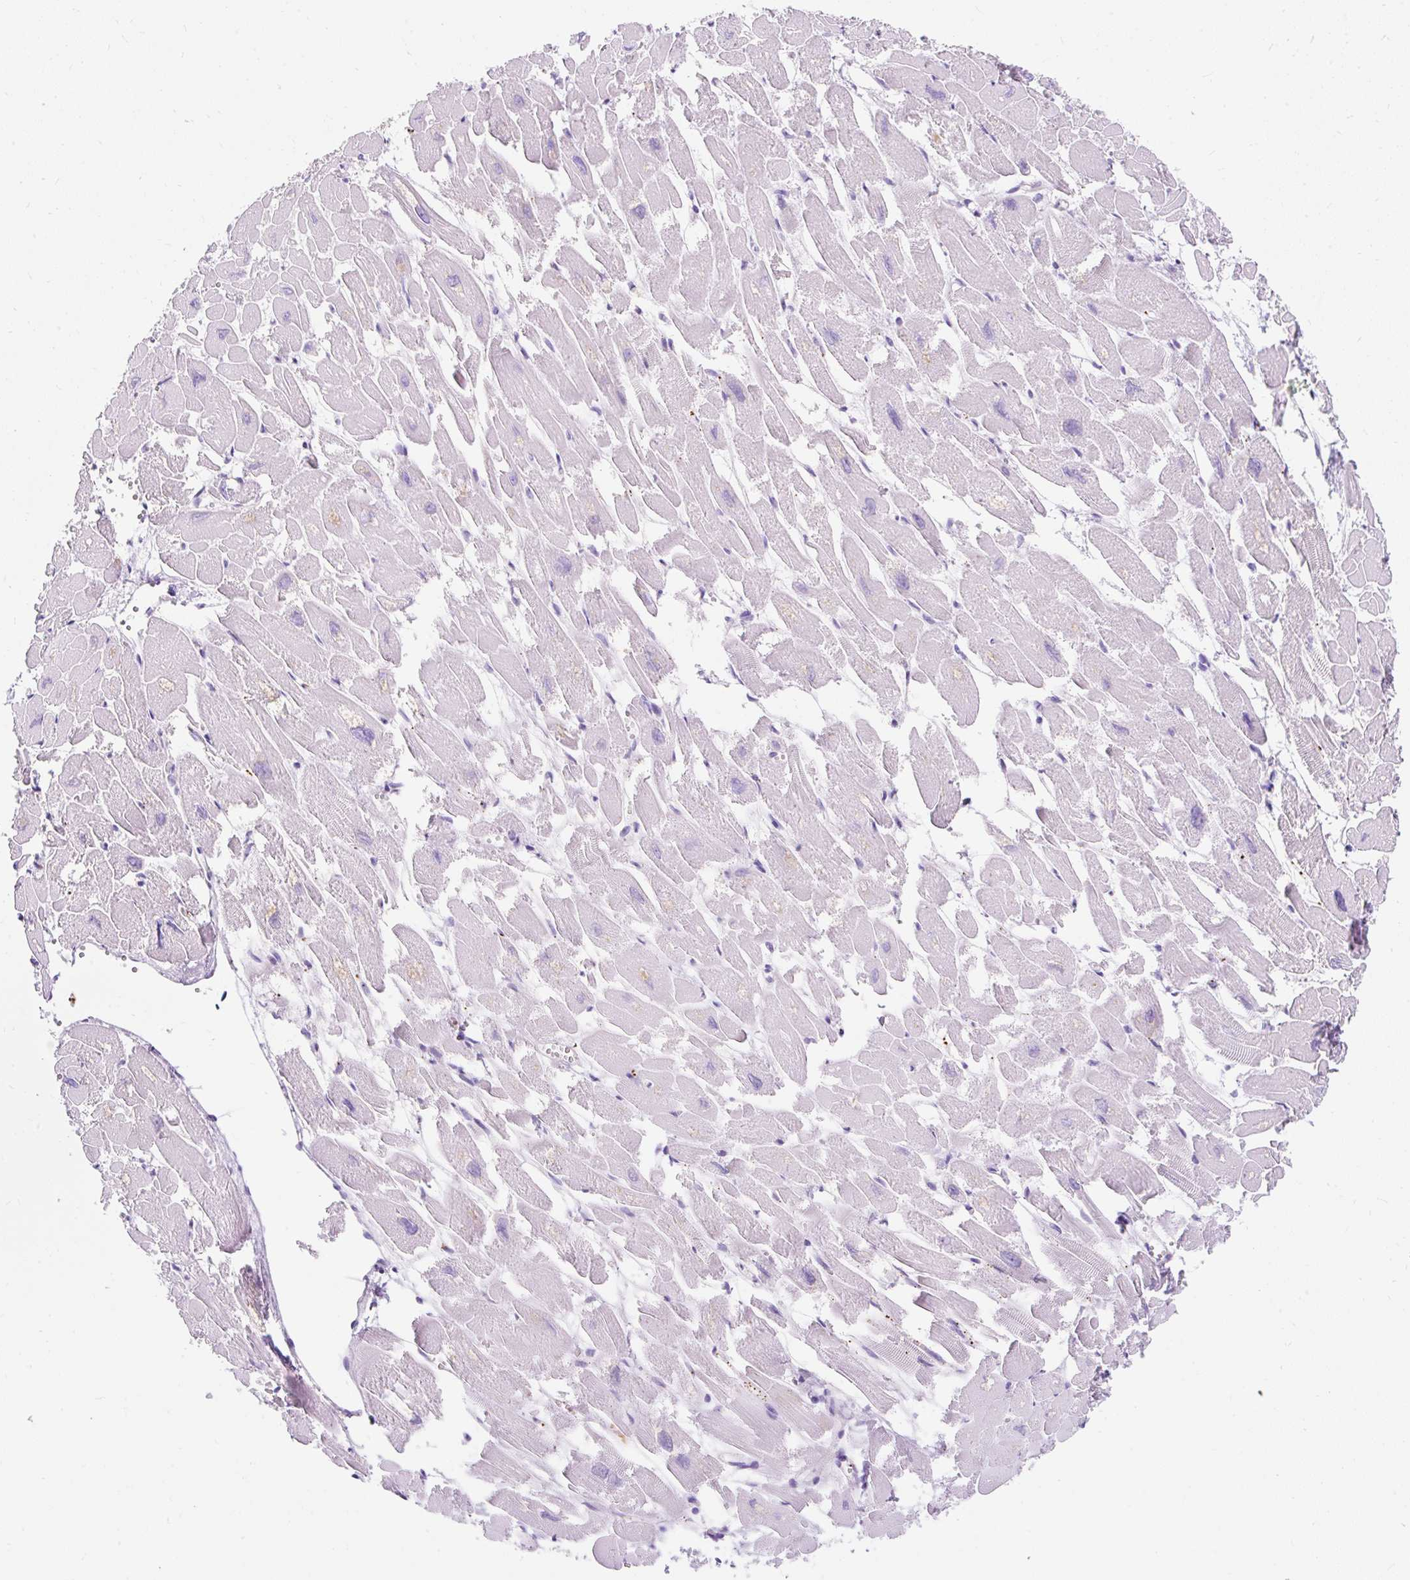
{"staining": {"intensity": "negative", "quantity": "none", "location": "none"}, "tissue": "heart muscle", "cell_type": "Cardiomyocytes", "image_type": "normal", "snomed": [{"axis": "morphology", "description": "Normal tissue, NOS"}, {"axis": "topography", "description": "Heart"}], "caption": "High power microscopy histopathology image of an immunohistochemistry histopathology image of normal heart muscle, revealing no significant expression in cardiomyocytes. Brightfield microscopy of IHC stained with DAB (brown) and hematoxylin (blue), captured at high magnification.", "gene": "APOC2", "patient": {"sex": "male", "age": 54}}